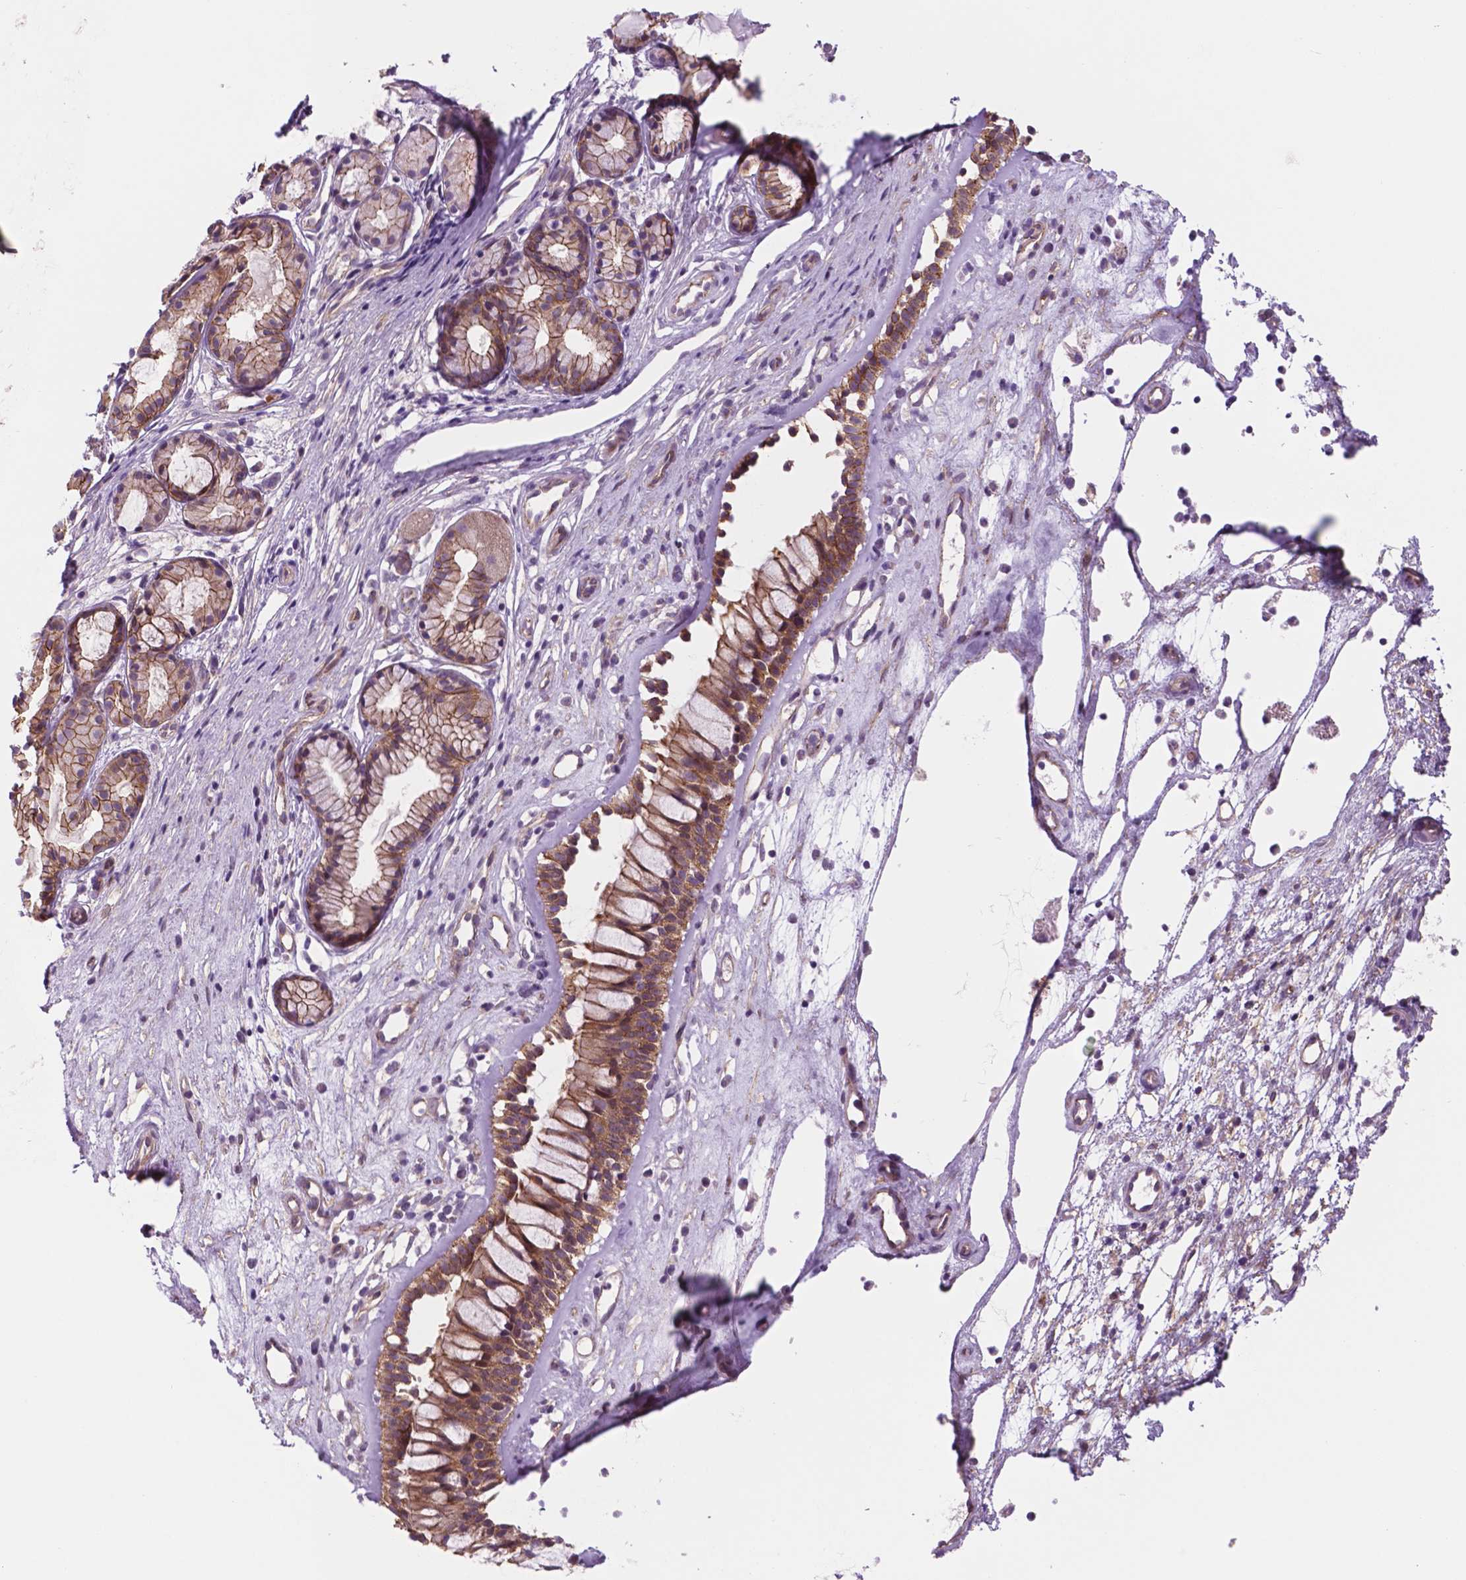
{"staining": {"intensity": "moderate", "quantity": ">75%", "location": "cytoplasmic/membranous"}, "tissue": "nasopharynx", "cell_type": "Respiratory epithelial cells", "image_type": "normal", "snomed": [{"axis": "morphology", "description": "Normal tissue, NOS"}, {"axis": "topography", "description": "Nasopharynx"}], "caption": "High-magnification brightfield microscopy of normal nasopharynx stained with DAB (brown) and counterstained with hematoxylin (blue). respiratory epithelial cells exhibit moderate cytoplasmic/membranous positivity is appreciated in about>75% of cells. (Brightfield microscopy of DAB IHC at high magnification).", "gene": "RND3", "patient": {"sex": "female", "age": 52}}